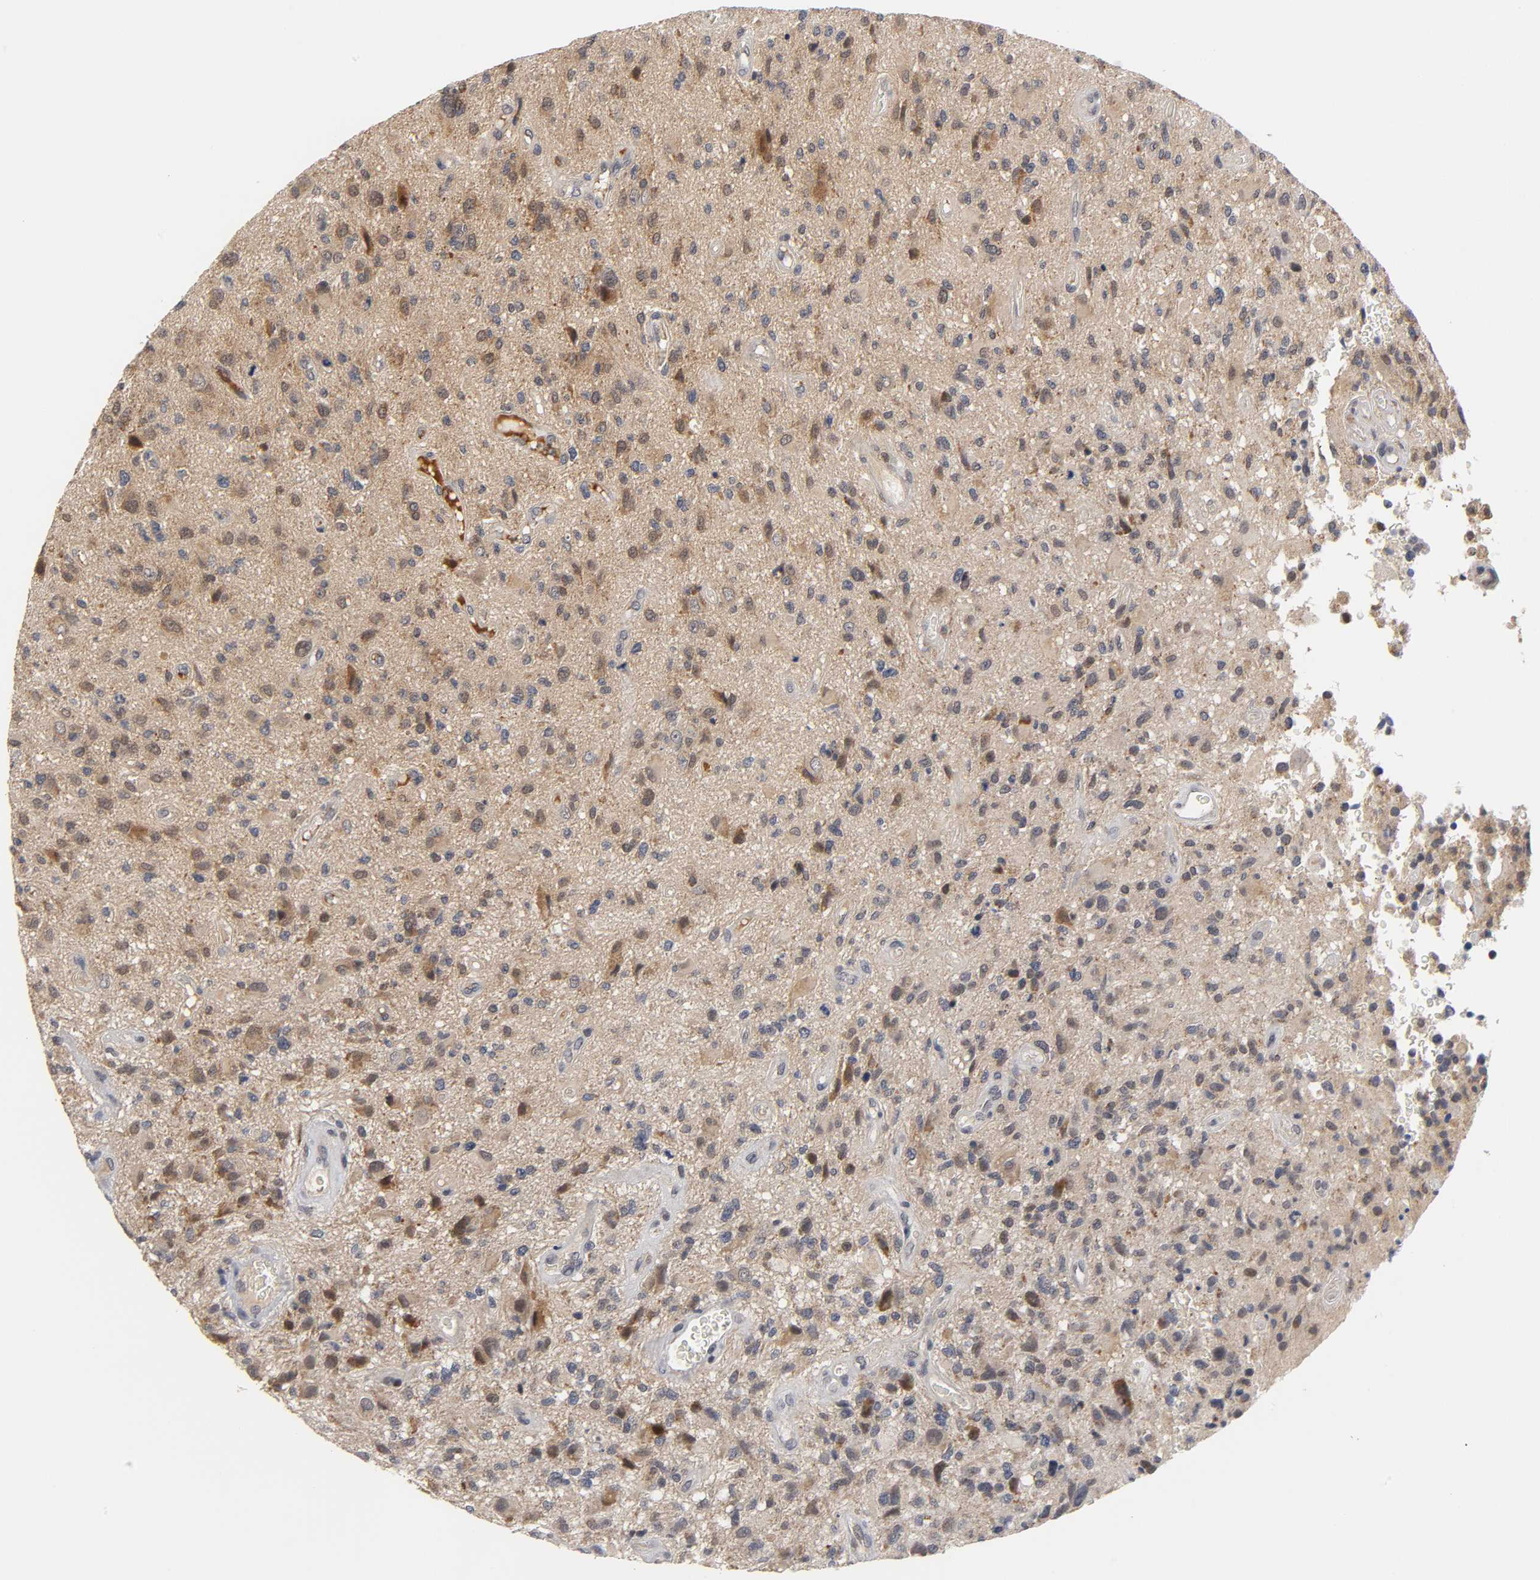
{"staining": {"intensity": "moderate", "quantity": ">75%", "location": "cytoplasmic/membranous,nuclear"}, "tissue": "glioma", "cell_type": "Tumor cells", "image_type": "cancer", "snomed": [{"axis": "morphology", "description": "Normal tissue, NOS"}, {"axis": "morphology", "description": "Glioma, malignant, High grade"}, {"axis": "topography", "description": "Cerebral cortex"}], "caption": "Glioma stained with DAB (3,3'-diaminobenzidine) IHC displays medium levels of moderate cytoplasmic/membranous and nuclear staining in approximately >75% of tumor cells.", "gene": "GSTZ1", "patient": {"sex": "male", "age": 75}}